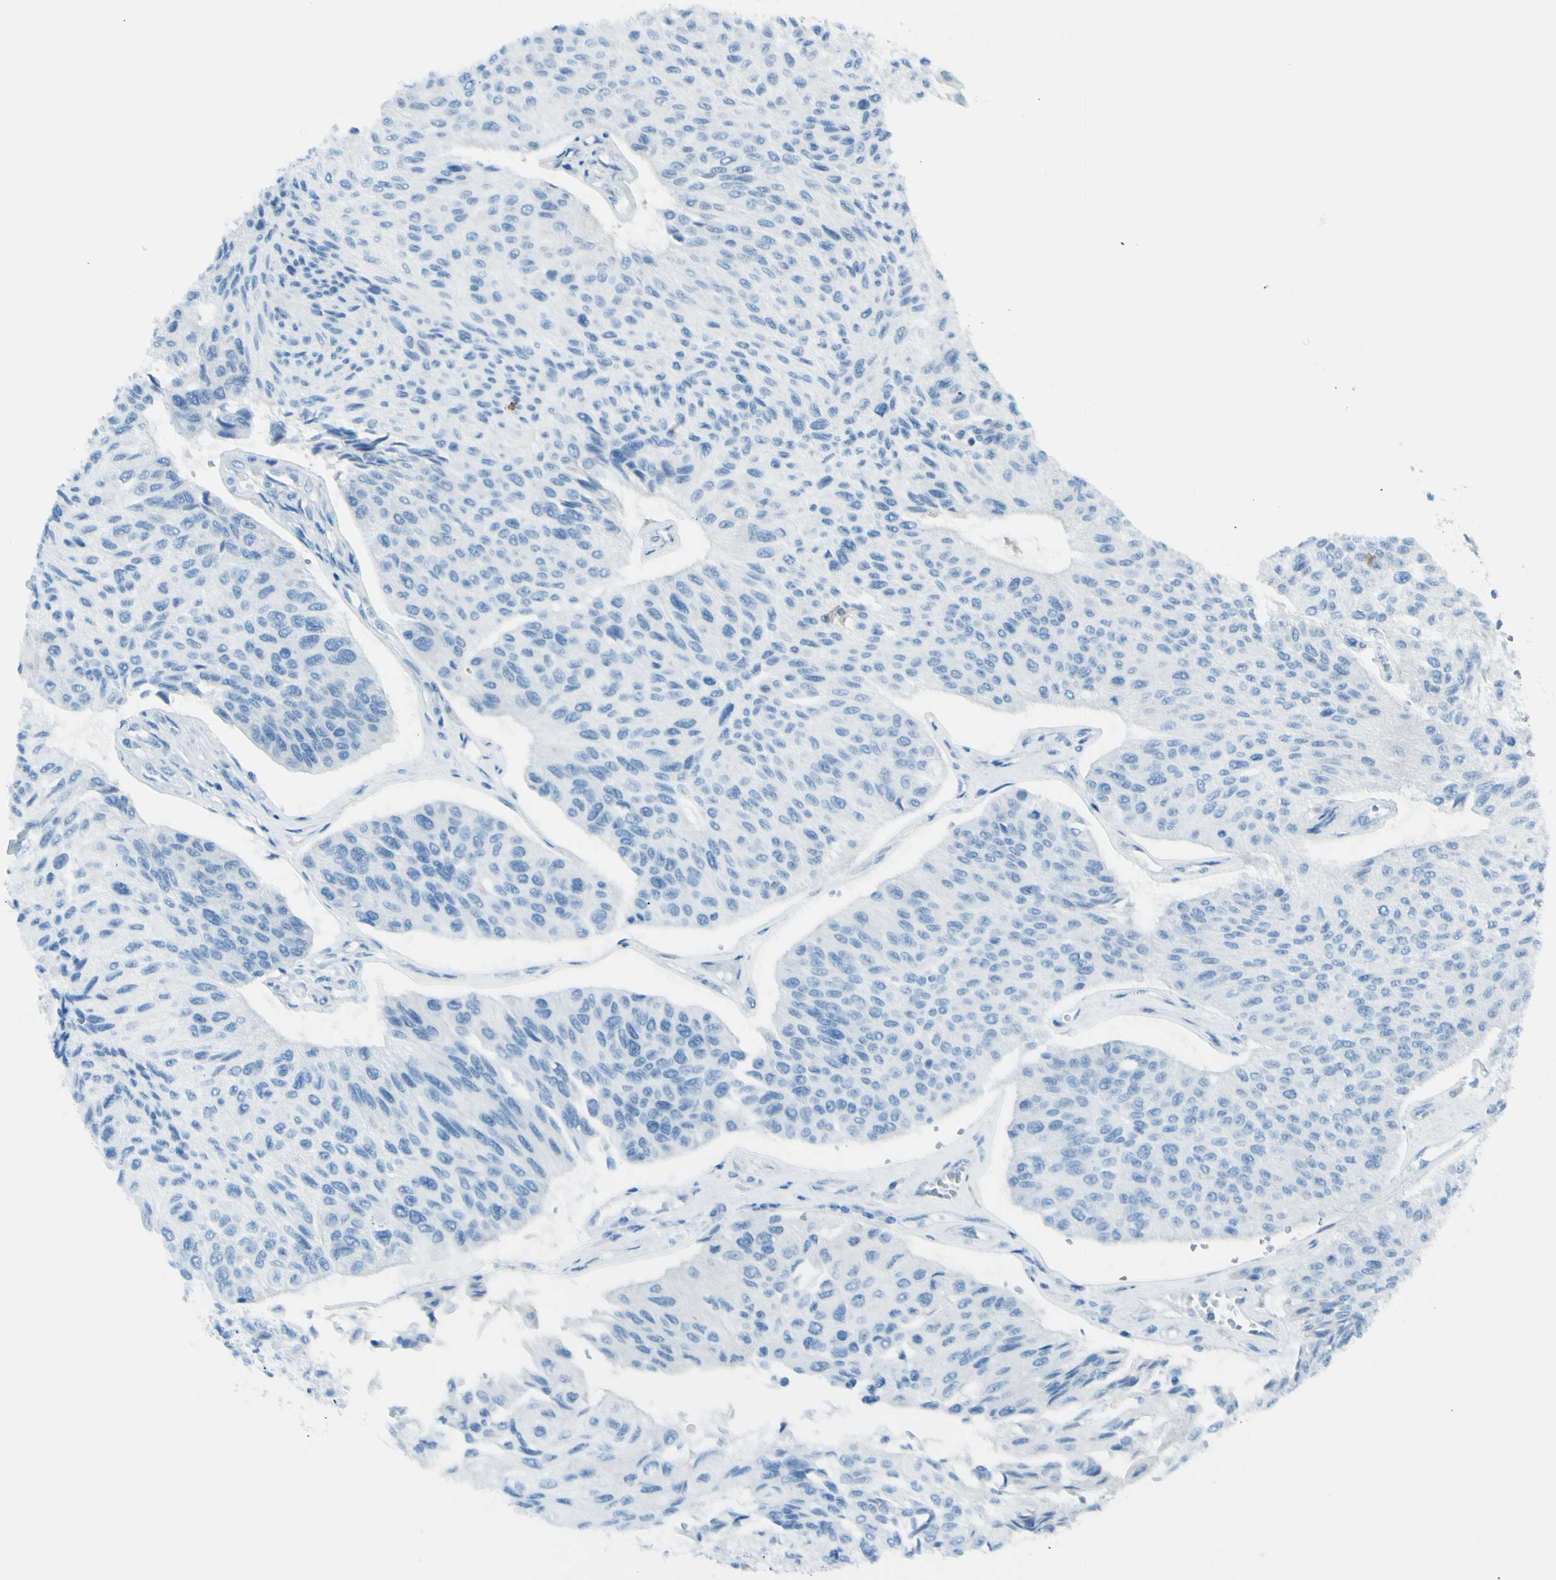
{"staining": {"intensity": "negative", "quantity": "none", "location": "none"}, "tissue": "urothelial cancer", "cell_type": "Tumor cells", "image_type": "cancer", "snomed": [{"axis": "morphology", "description": "Urothelial carcinoma, High grade"}, {"axis": "topography", "description": "Urinary bladder"}], "caption": "The micrograph displays no staining of tumor cells in urothelial cancer.", "gene": "TFPI2", "patient": {"sex": "male", "age": 66}}